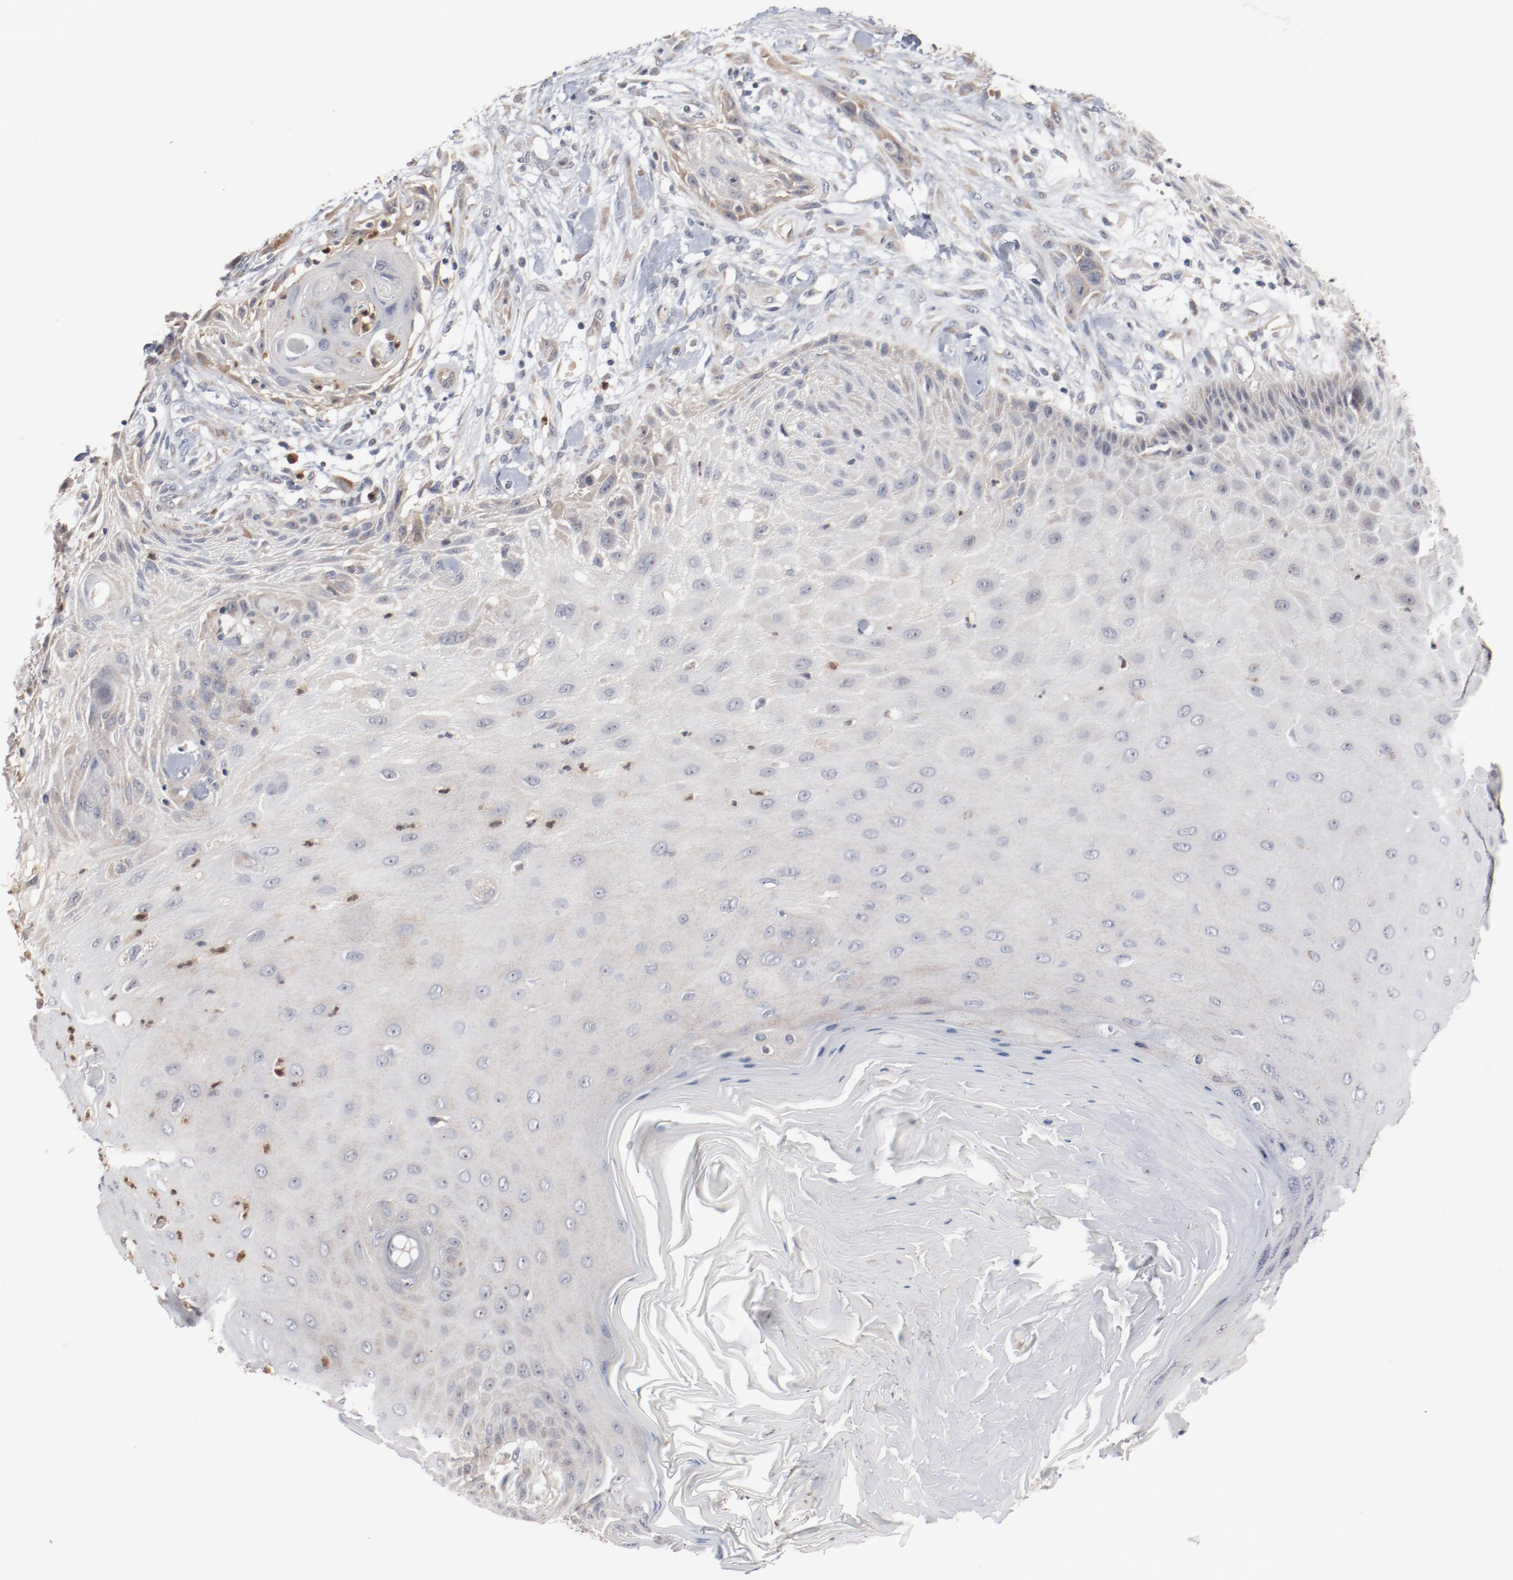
{"staining": {"intensity": "weak", "quantity": ">75%", "location": "cytoplasmic/membranous"}, "tissue": "skin cancer", "cell_type": "Tumor cells", "image_type": "cancer", "snomed": [{"axis": "morphology", "description": "Normal tissue, NOS"}, {"axis": "morphology", "description": "Squamous cell carcinoma, NOS"}, {"axis": "topography", "description": "Skin"}], "caption": "Immunohistochemical staining of skin cancer (squamous cell carcinoma) shows weak cytoplasmic/membranous protein staining in about >75% of tumor cells.", "gene": "RNASE11", "patient": {"sex": "female", "age": 59}}